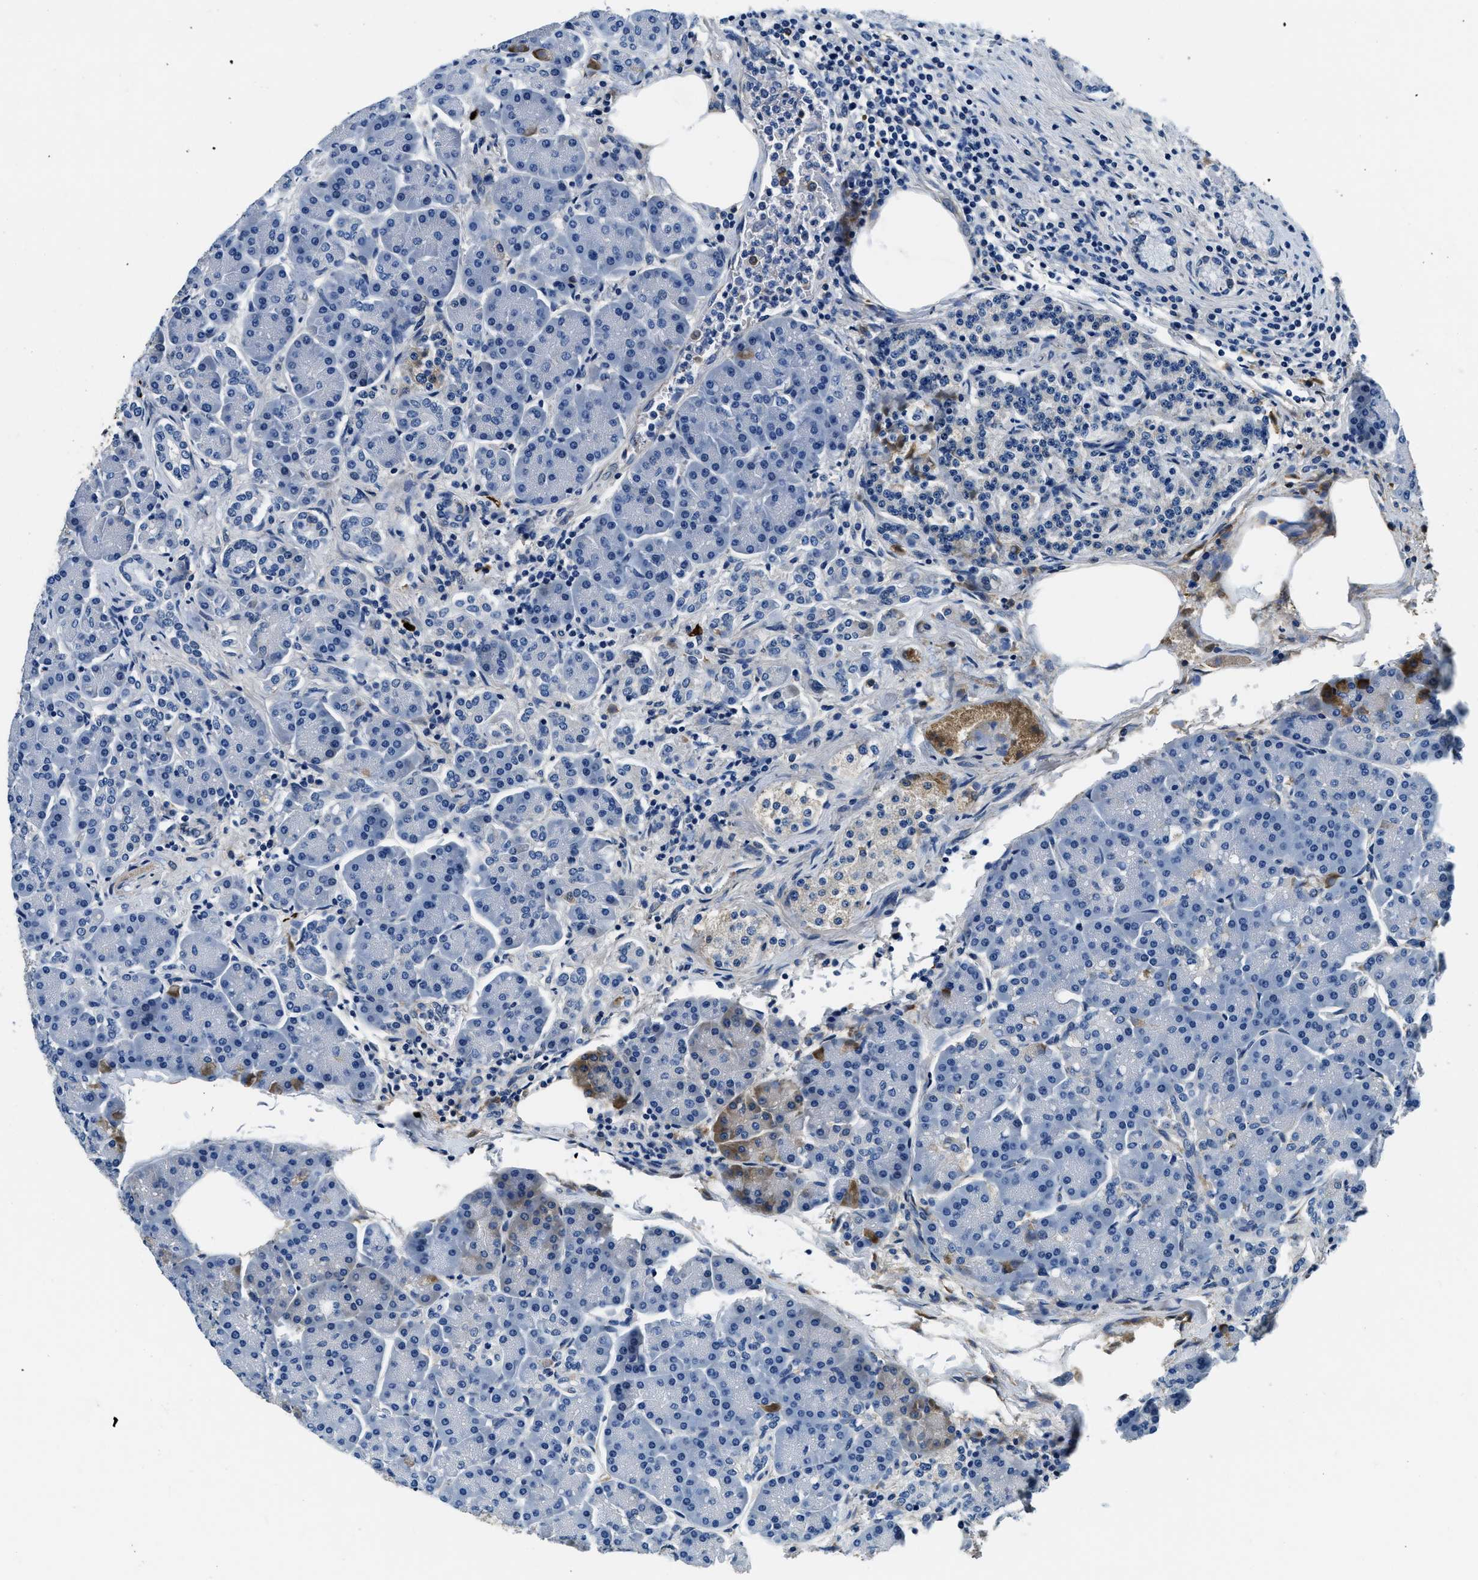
{"staining": {"intensity": "negative", "quantity": "none", "location": "none"}, "tissue": "pancreas", "cell_type": "Exocrine glandular cells", "image_type": "normal", "snomed": [{"axis": "morphology", "description": "Normal tissue, NOS"}, {"axis": "topography", "description": "Pancreas"}], "caption": "A micrograph of pancreas stained for a protein shows no brown staining in exocrine glandular cells. (Stains: DAB IHC with hematoxylin counter stain, Microscopy: brightfield microscopy at high magnification).", "gene": "TMEM186", "patient": {"sex": "female", "age": 70}}